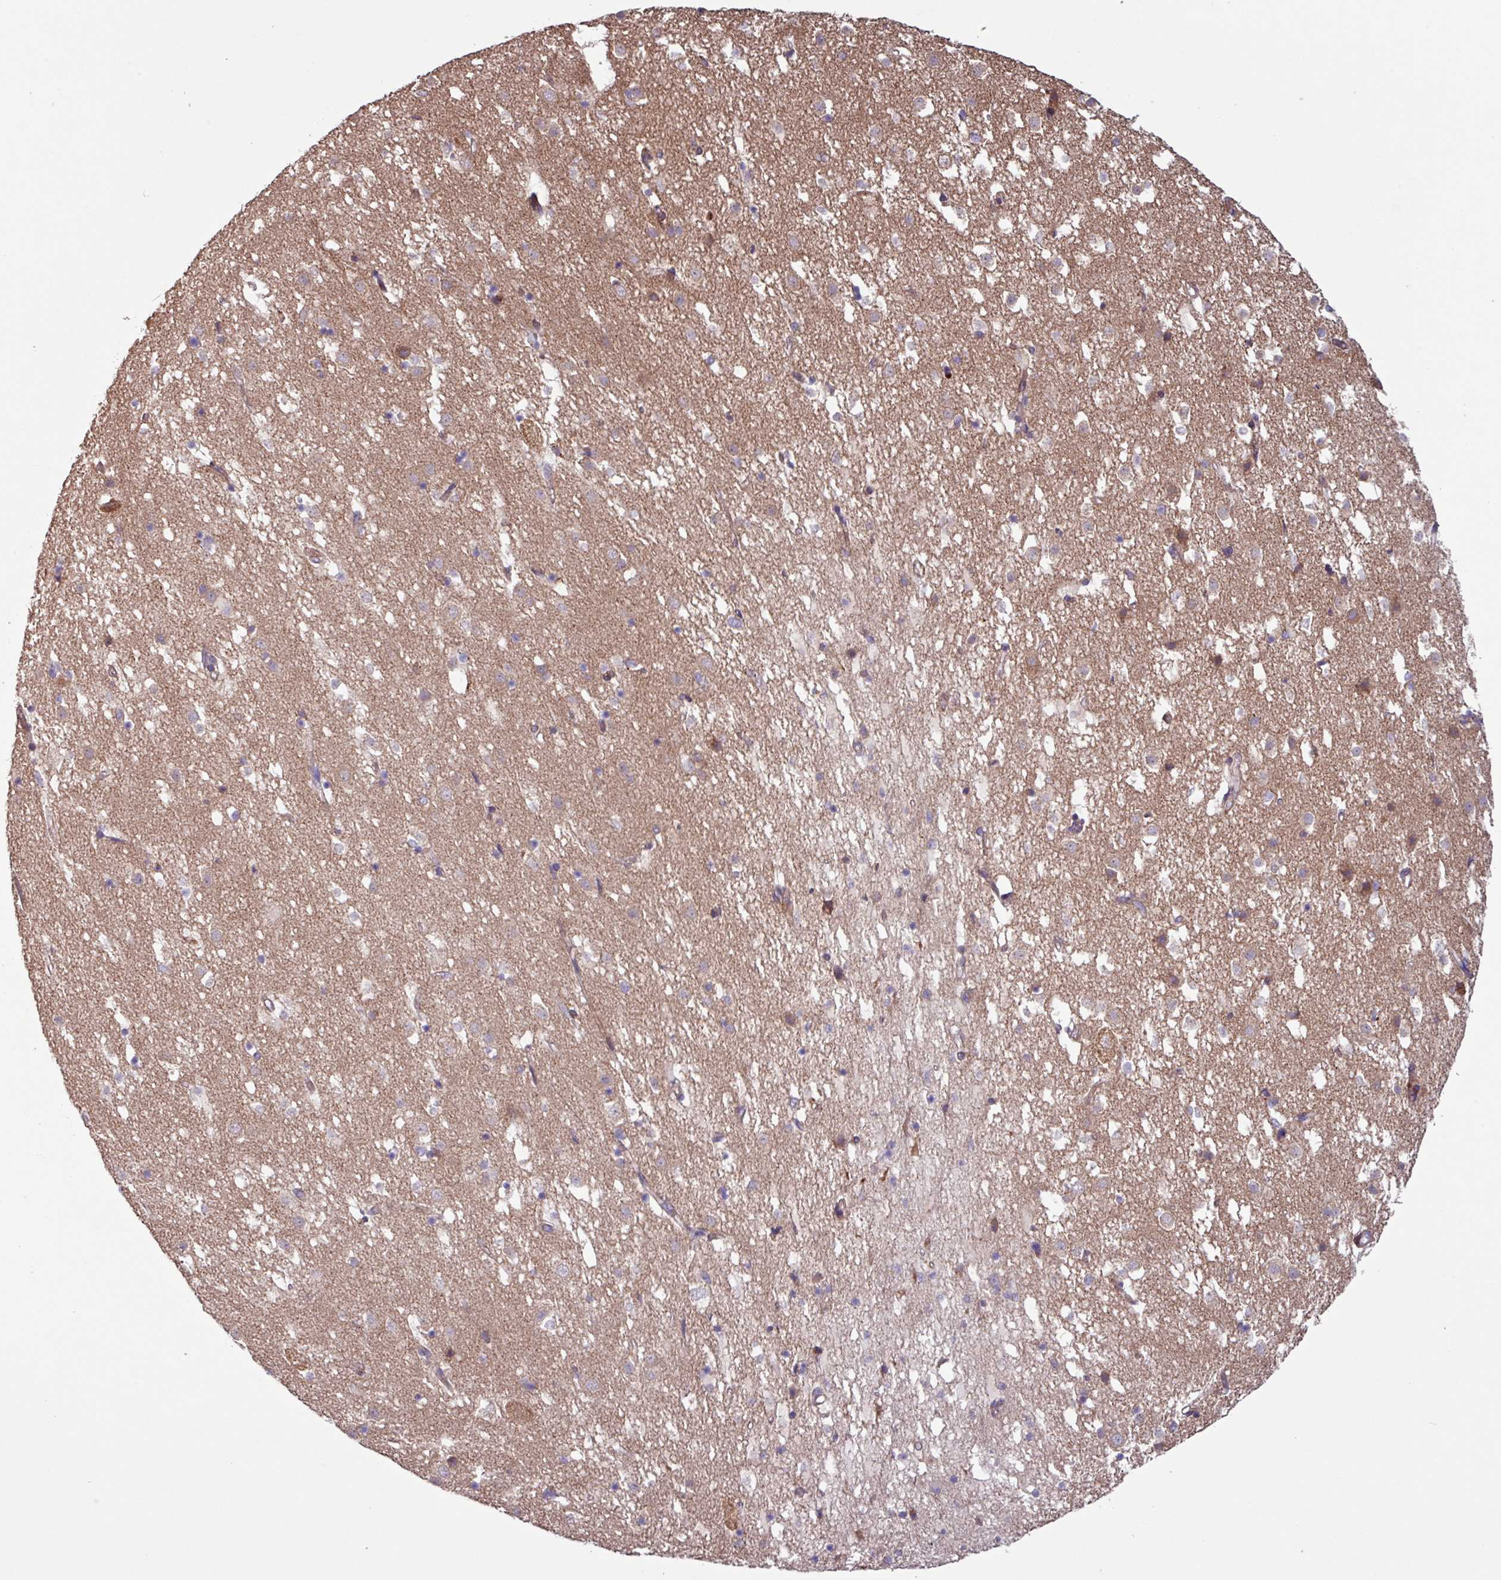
{"staining": {"intensity": "weak", "quantity": "<25%", "location": "cytoplasmic/membranous"}, "tissue": "caudate", "cell_type": "Glial cells", "image_type": "normal", "snomed": [{"axis": "morphology", "description": "Normal tissue, NOS"}, {"axis": "topography", "description": "Lateral ventricle wall"}], "caption": "A histopathology image of caudate stained for a protein displays no brown staining in glial cells. Brightfield microscopy of IHC stained with DAB (3,3'-diaminobenzidine) (brown) and hematoxylin (blue), captured at high magnification.", "gene": "PTPRQ", "patient": {"sex": "male", "age": 58}}